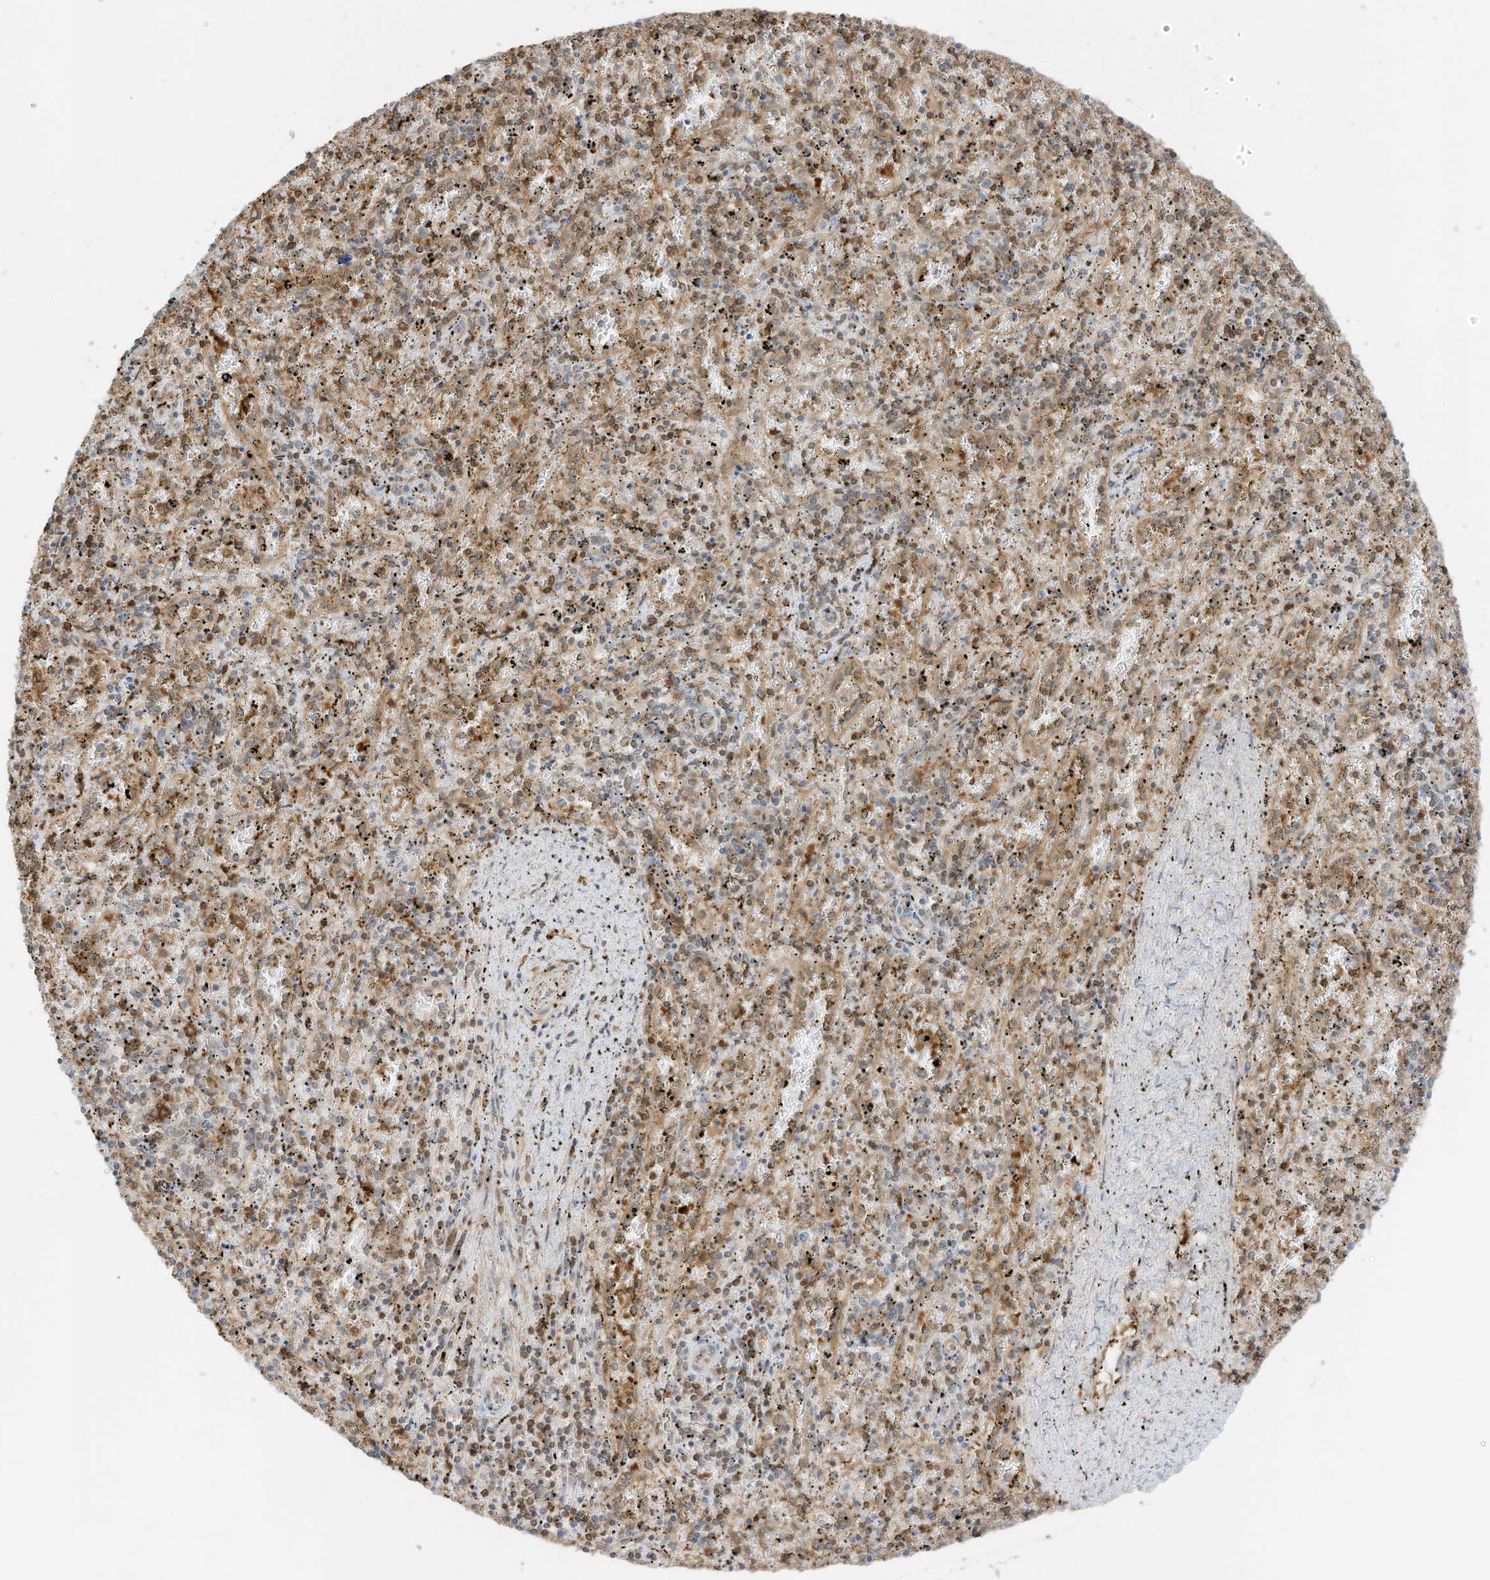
{"staining": {"intensity": "moderate", "quantity": ">75%", "location": "cytoplasmic/membranous"}, "tissue": "spleen", "cell_type": "Cells in red pulp", "image_type": "normal", "snomed": [{"axis": "morphology", "description": "Normal tissue, NOS"}, {"axis": "topography", "description": "Spleen"}], "caption": "A photomicrograph of spleen stained for a protein reveals moderate cytoplasmic/membranous brown staining in cells in red pulp. (Brightfield microscopy of DAB IHC at high magnification).", "gene": "SLC25A12", "patient": {"sex": "male", "age": 11}}